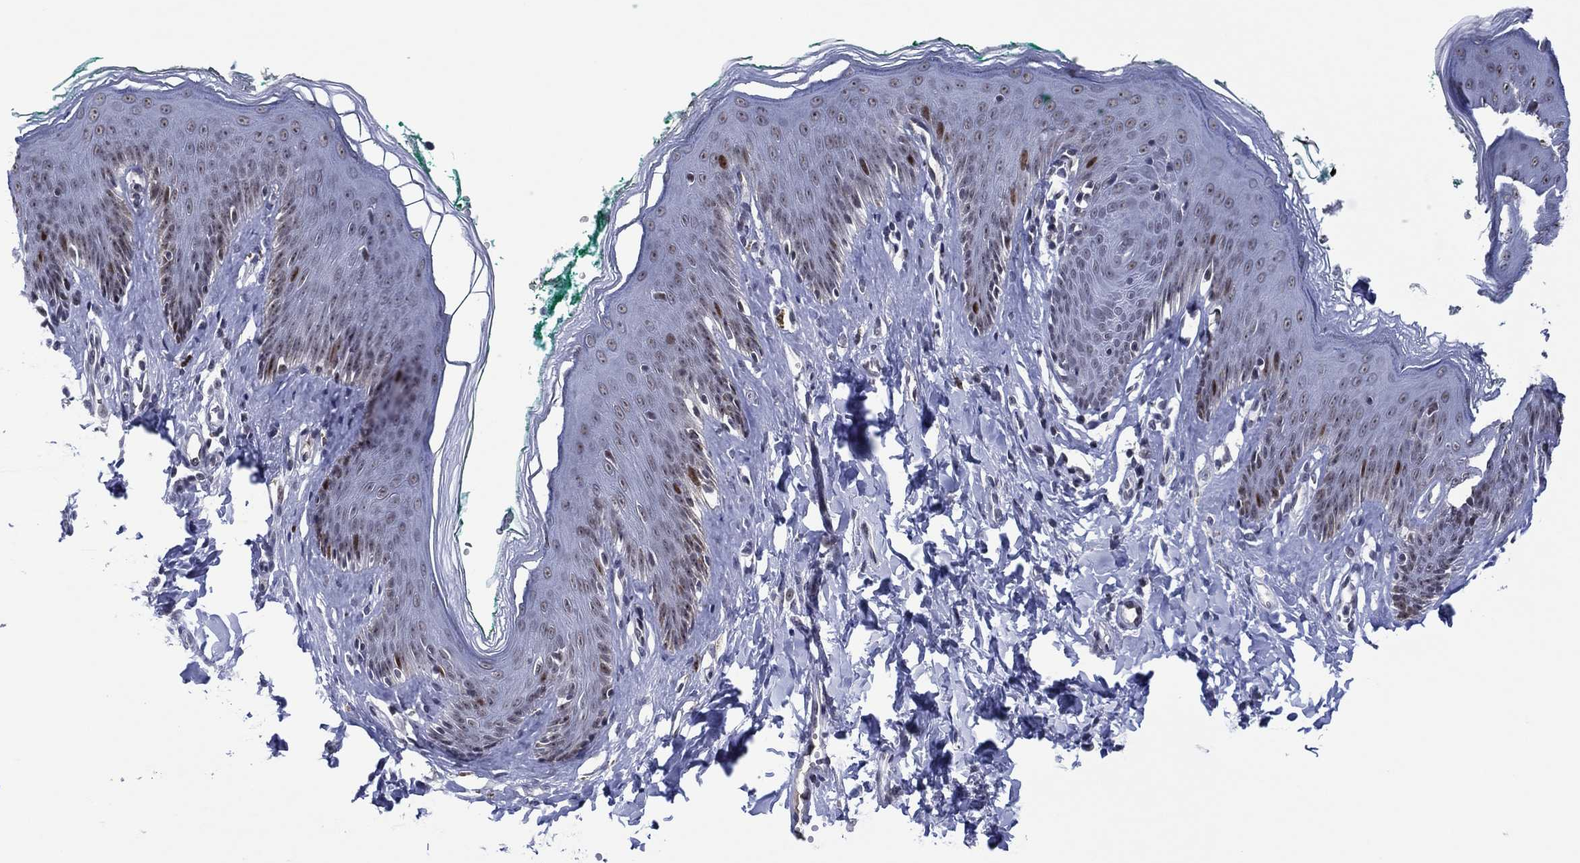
{"staining": {"intensity": "strong", "quantity": "<25%", "location": "nuclear"}, "tissue": "skin", "cell_type": "Epidermal cells", "image_type": "normal", "snomed": [{"axis": "morphology", "description": "Normal tissue, NOS"}, {"axis": "topography", "description": "Vulva"}], "caption": "A brown stain labels strong nuclear expression of a protein in epidermal cells of unremarkable skin.", "gene": "GATA6", "patient": {"sex": "female", "age": 66}}